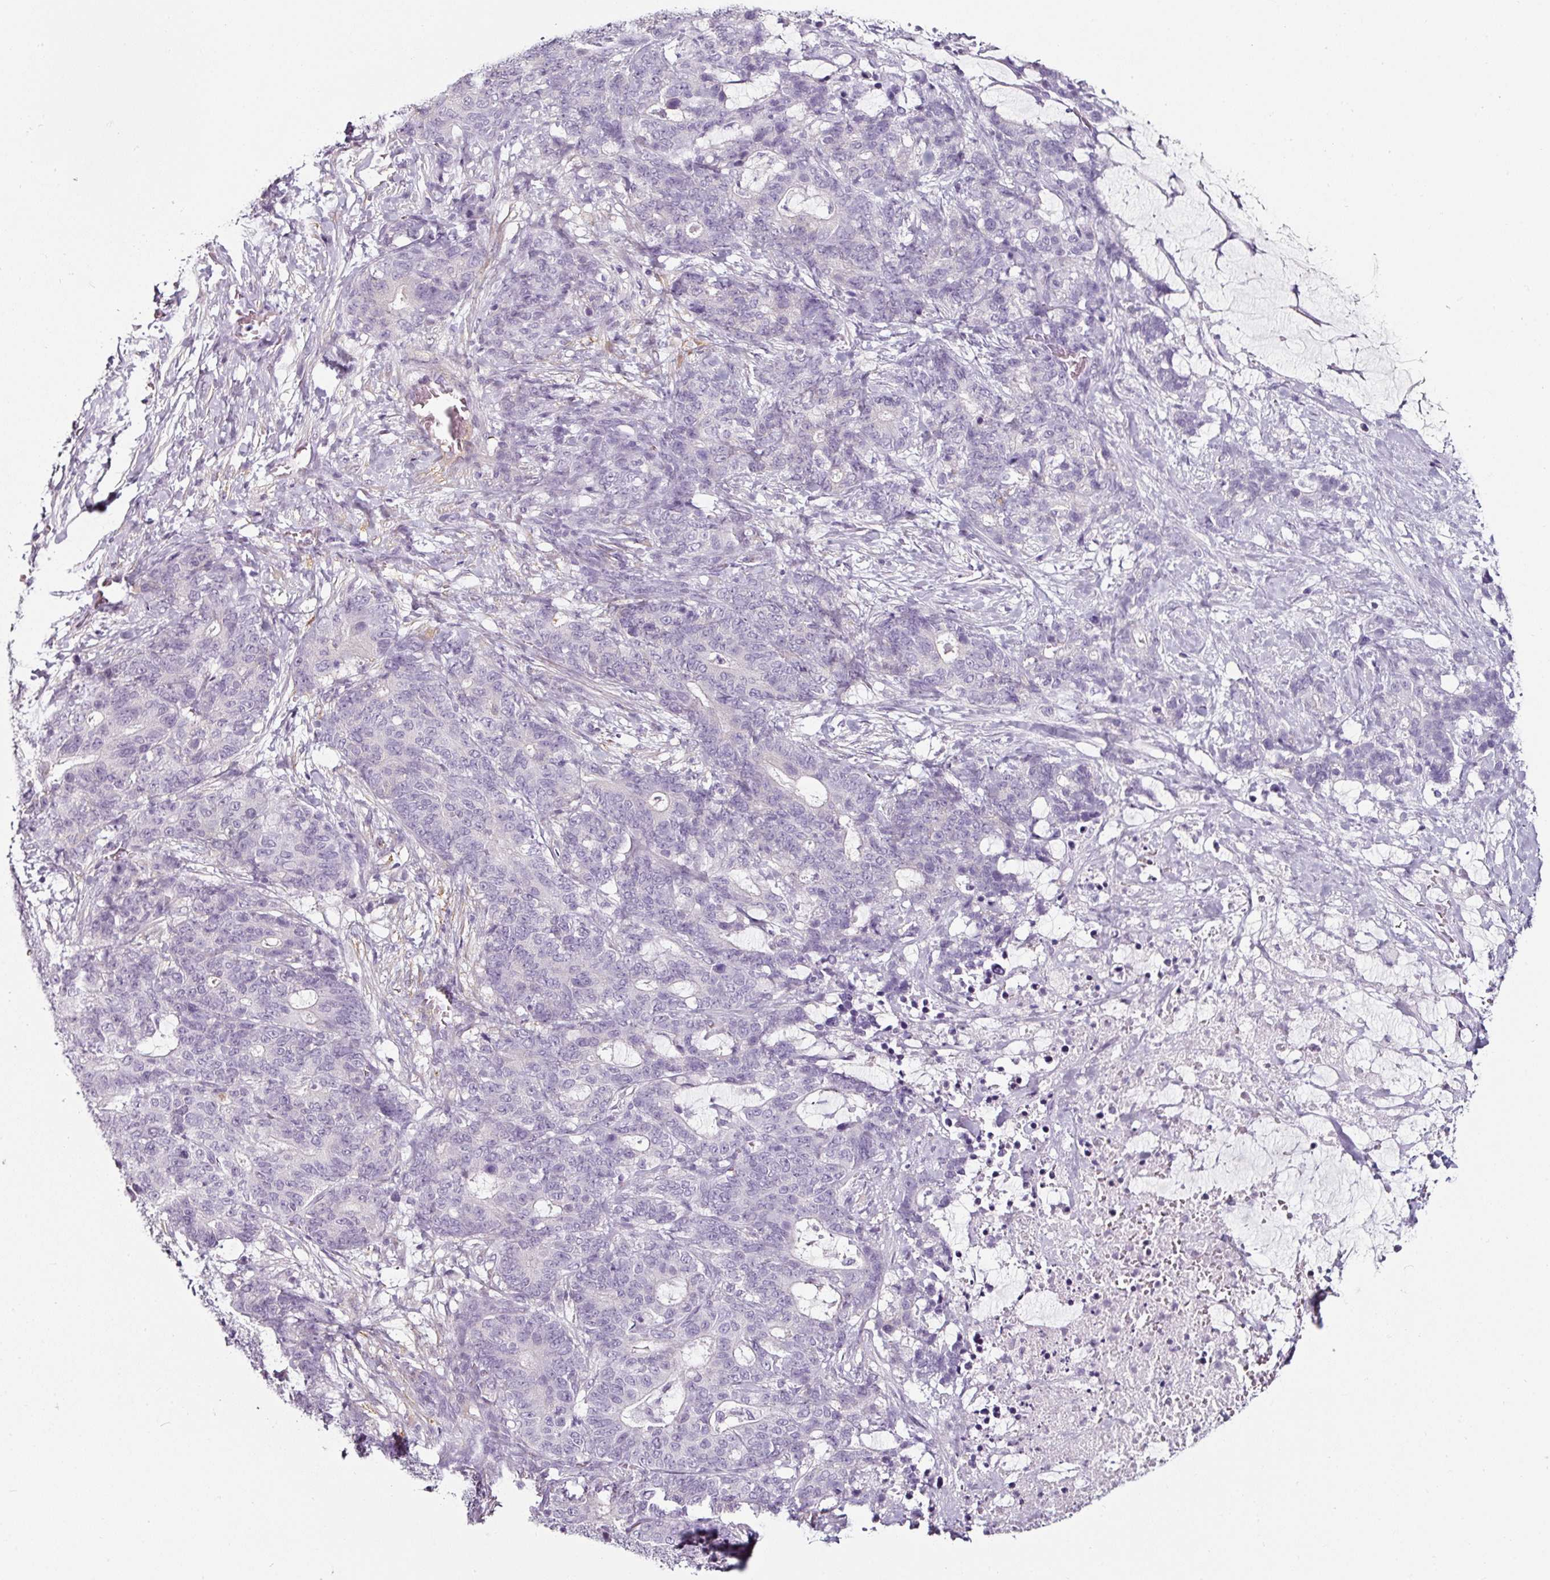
{"staining": {"intensity": "negative", "quantity": "none", "location": "none"}, "tissue": "stomach cancer", "cell_type": "Tumor cells", "image_type": "cancer", "snomed": [{"axis": "morphology", "description": "Normal tissue, NOS"}, {"axis": "morphology", "description": "Adenocarcinoma, NOS"}, {"axis": "topography", "description": "Stomach"}], "caption": "The micrograph reveals no staining of tumor cells in stomach adenocarcinoma.", "gene": "CAP2", "patient": {"sex": "female", "age": 64}}